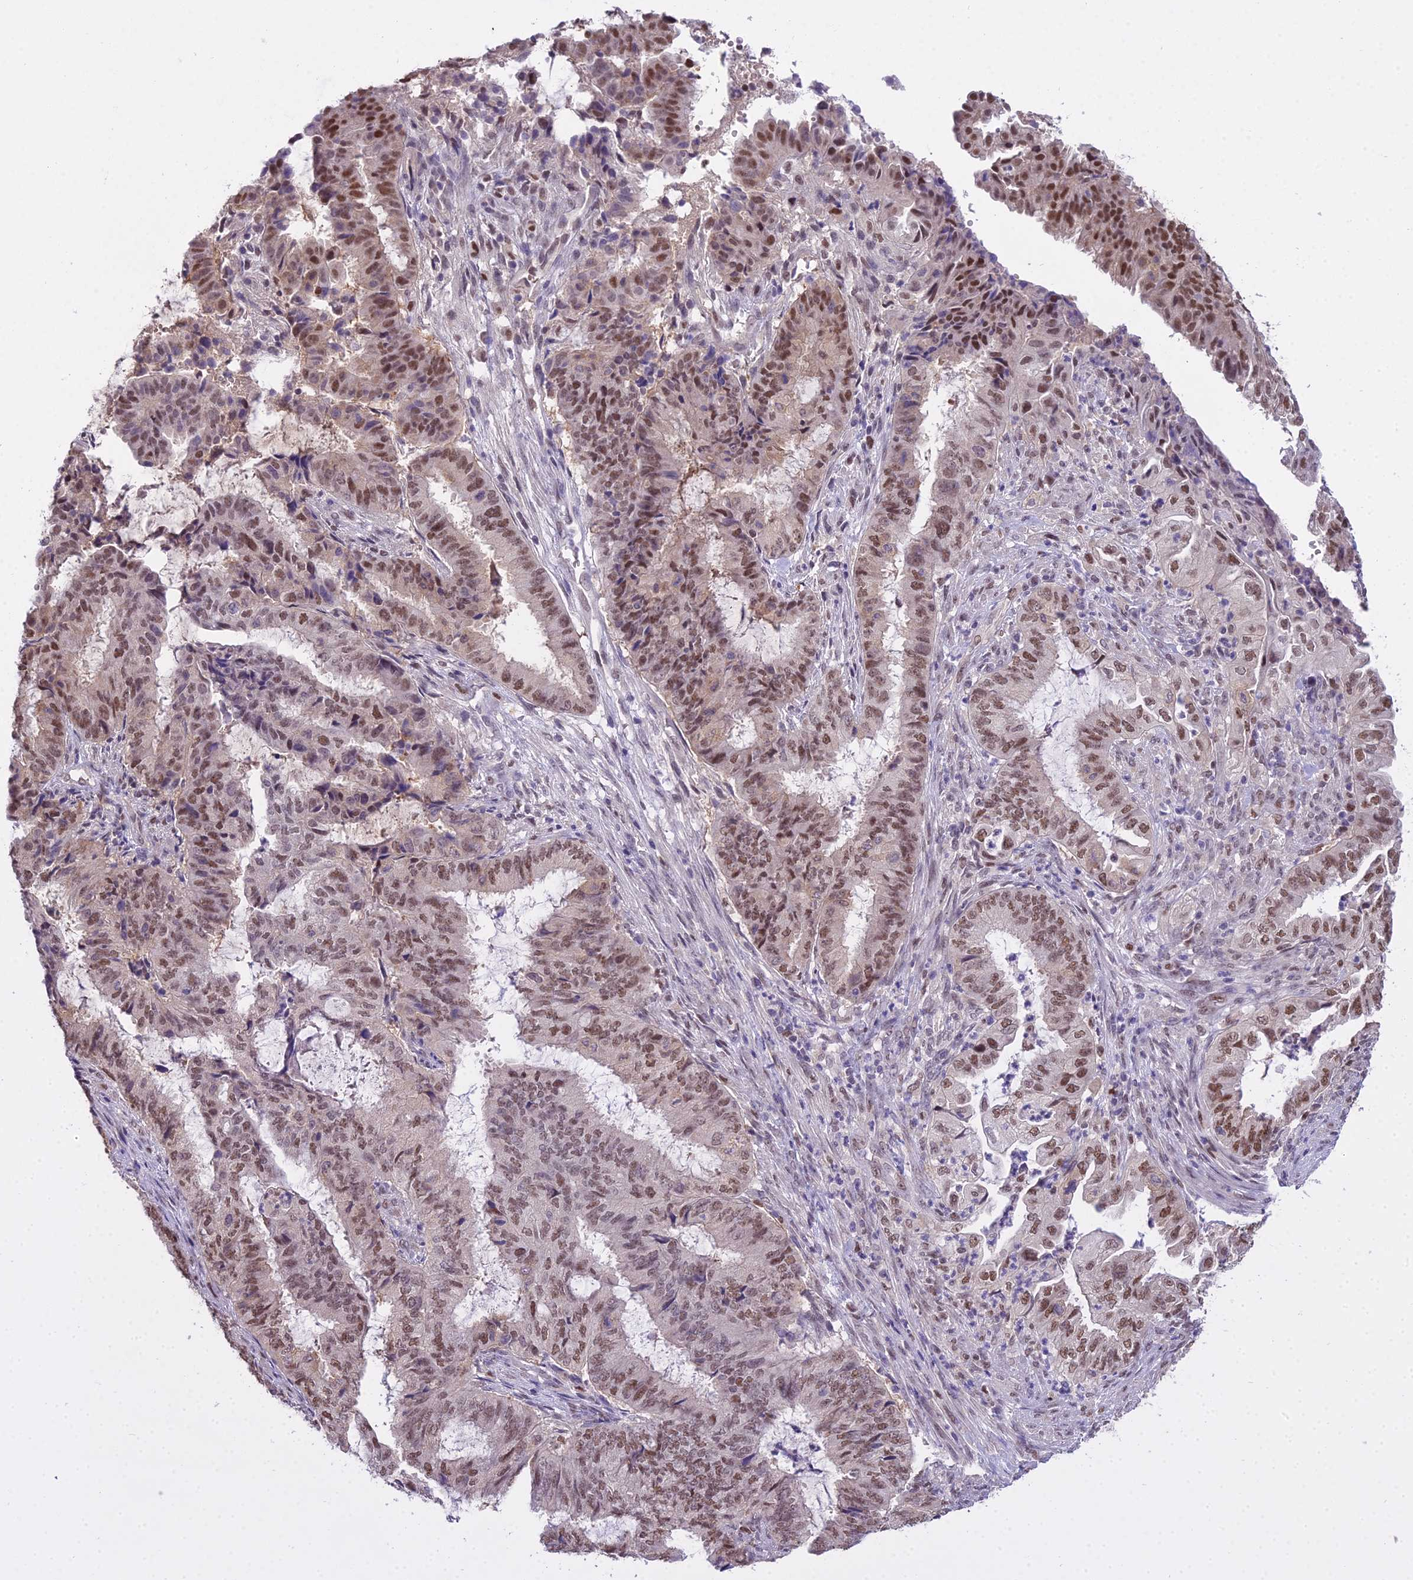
{"staining": {"intensity": "moderate", "quantity": ">75%", "location": "nuclear"}, "tissue": "endometrial cancer", "cell_type": "Tumor cells", "image_type": "cancer", "snomed": [{"axis": "morphology", "description": "Adenocarcinoma, NOS"}, {"axis": "topography", "description": "Endometrium"}], "caption": "Immunohistochemical staining of human endometrial cancer shows medium levels of moderate nuclear staining in approximately >75% of tumor cells.", "gene": "MAT2A", "patient": {"sex": "female", "age": 51}}